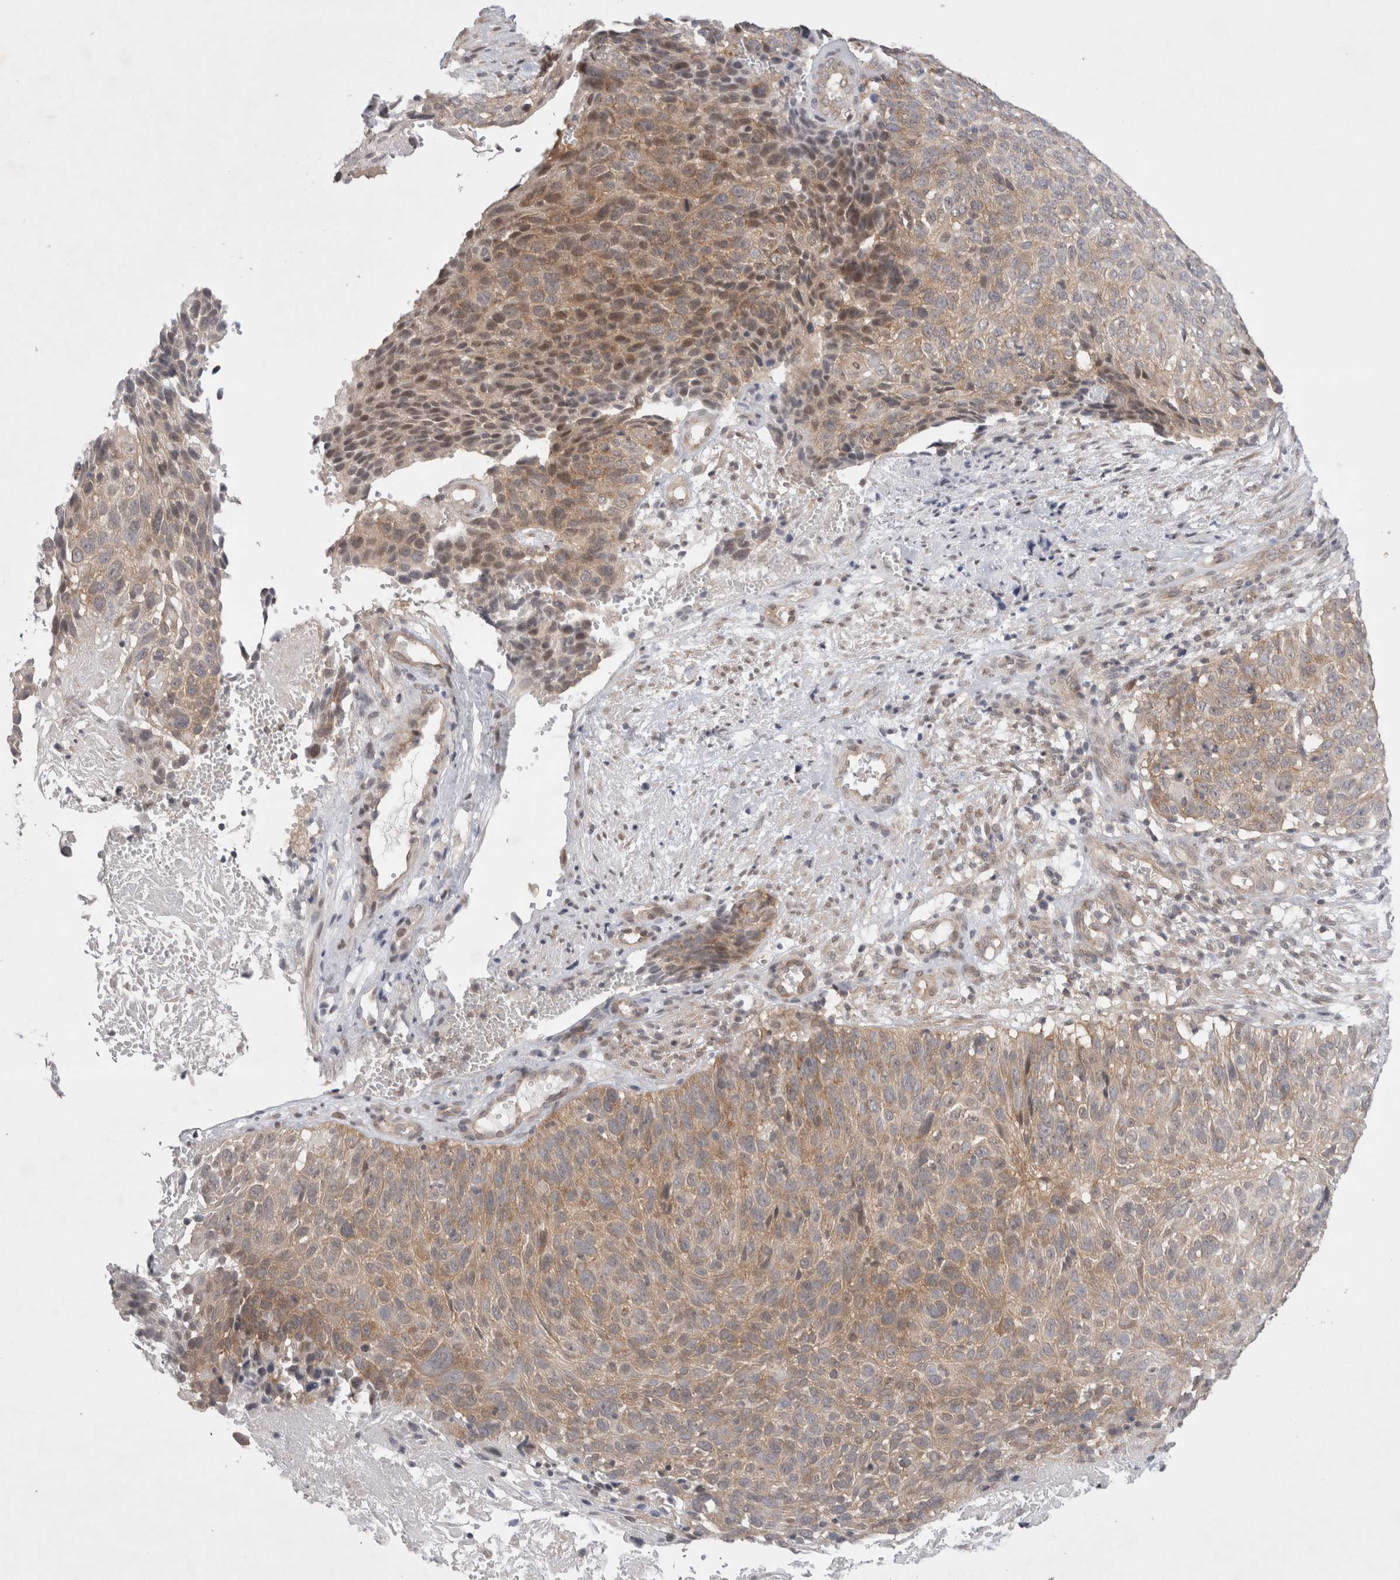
{"staining": {"intensity": "weak", "quantity": "25%-75%", "location": "cytoplasmic/membranous"}, "tissue": "cervical cancer", "cell_type": "Tumor cells", "image_type": "cancer", "snomed": [{"axis": "morphology", "description": "Squamous cell carcinoma, NOS"}, {"axis": "topography", "description": "Cervix"}], "caption": "The micrograph shows a brown stain indicating the presence of a protein in the cytoplasmic/membranous of tumor cells in cervical cancer (squamous cell carcinoma). (DAB (3,3'-diaminobenzidine) IHC, brown staining for protein, blue staining for nuclei).", "gene": "WIPF2", "patient": {"sex": "female", "age": 74}}